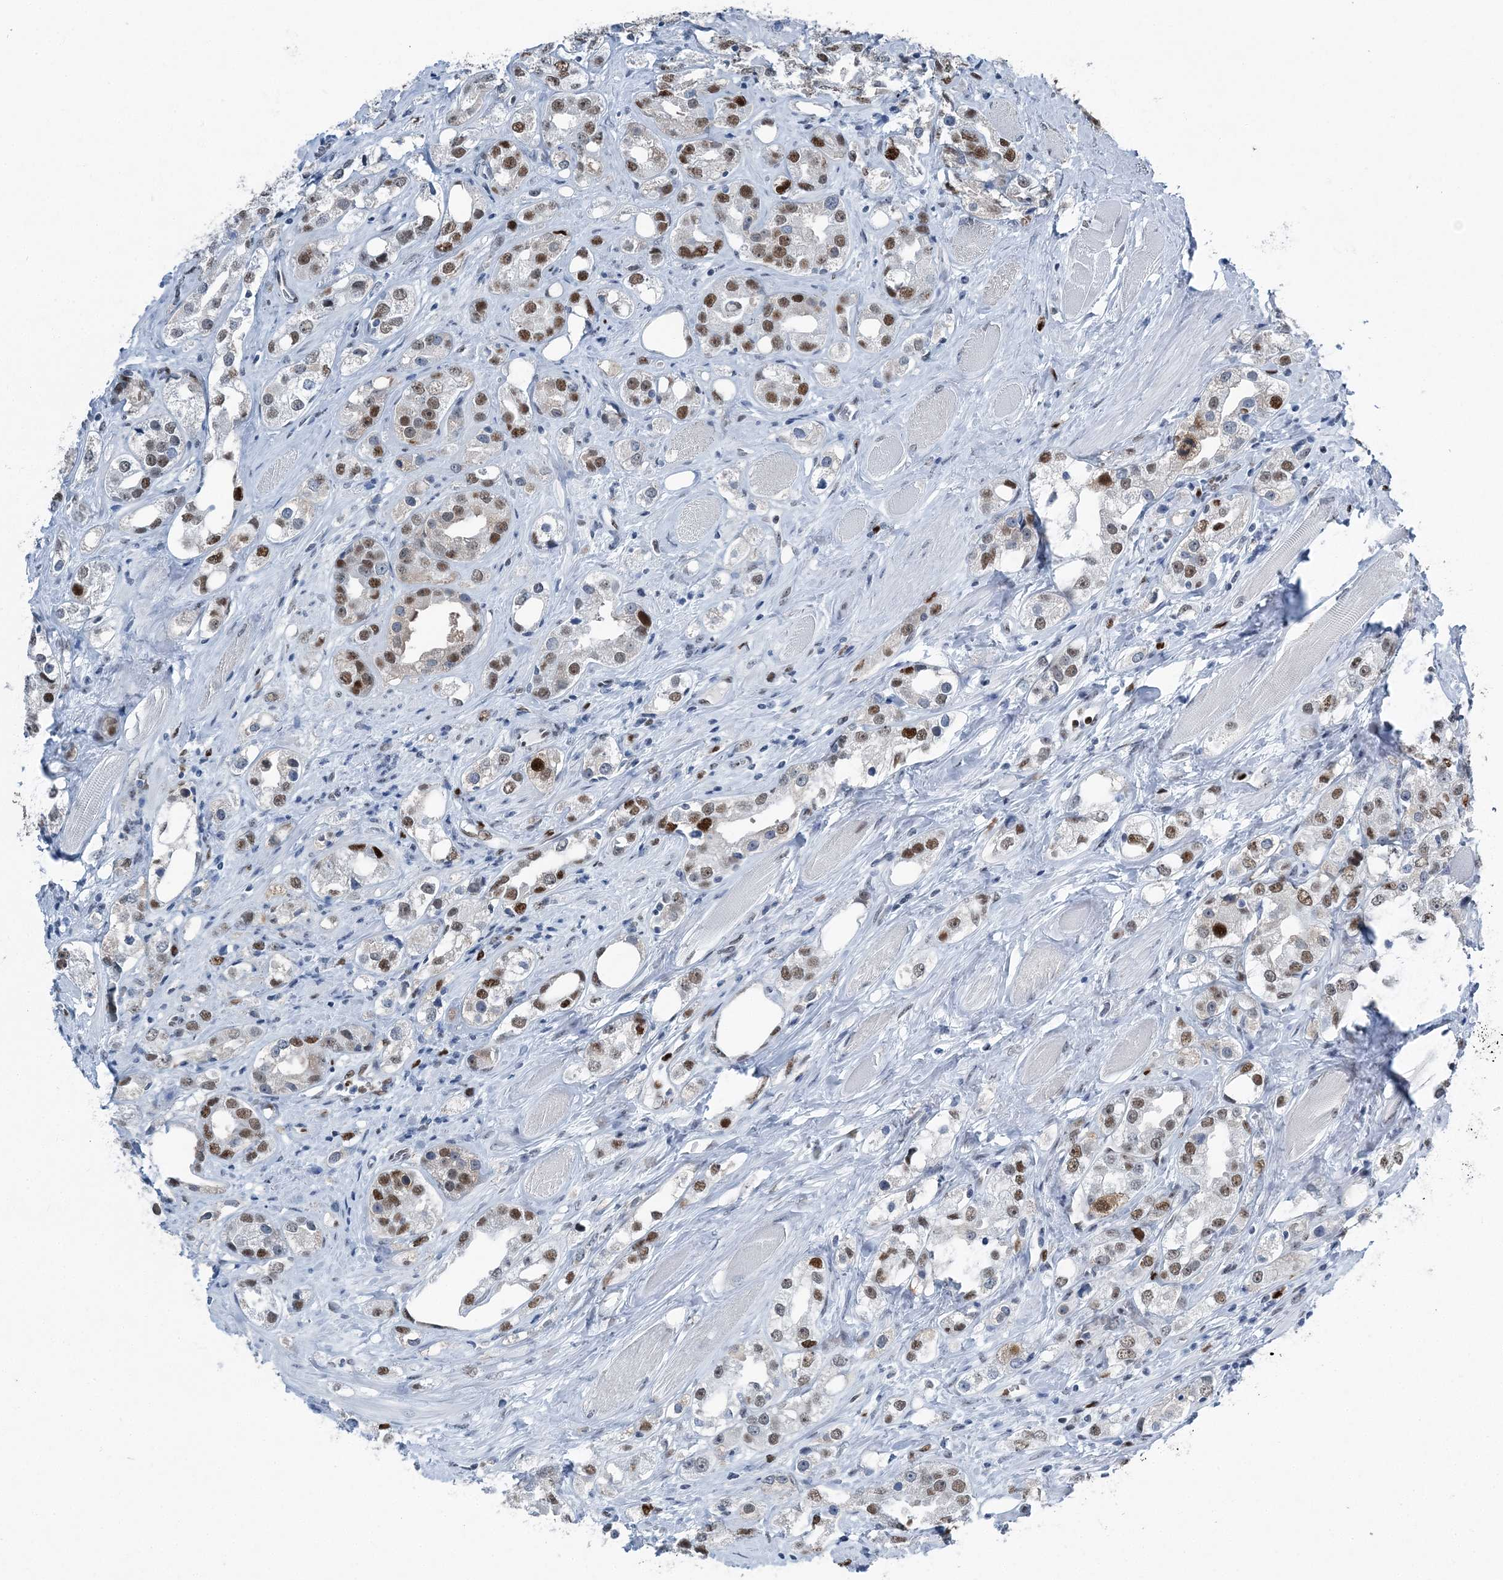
{"staining": {"intensity": "moderate", "quantity": ">75%", "location": "nuclear"}, "tissue": "prostate cancer", "cell_type": "Tumor cells", "image_type": "cancer", "snomed": [{"axis": "morphology", "description": "Adenocarcinoma, NOS"}, {"axis": "topography", "description": "Prostate"}], "caption": "IHC histopathology image of human prostate cancer stained for a protein (brown), which demonstrates medium levels of moderate nuclear positivity in approximately >75% of tumor cells.", "gene": "HAT1", "patient": {"sex": "male", "age": 79}}